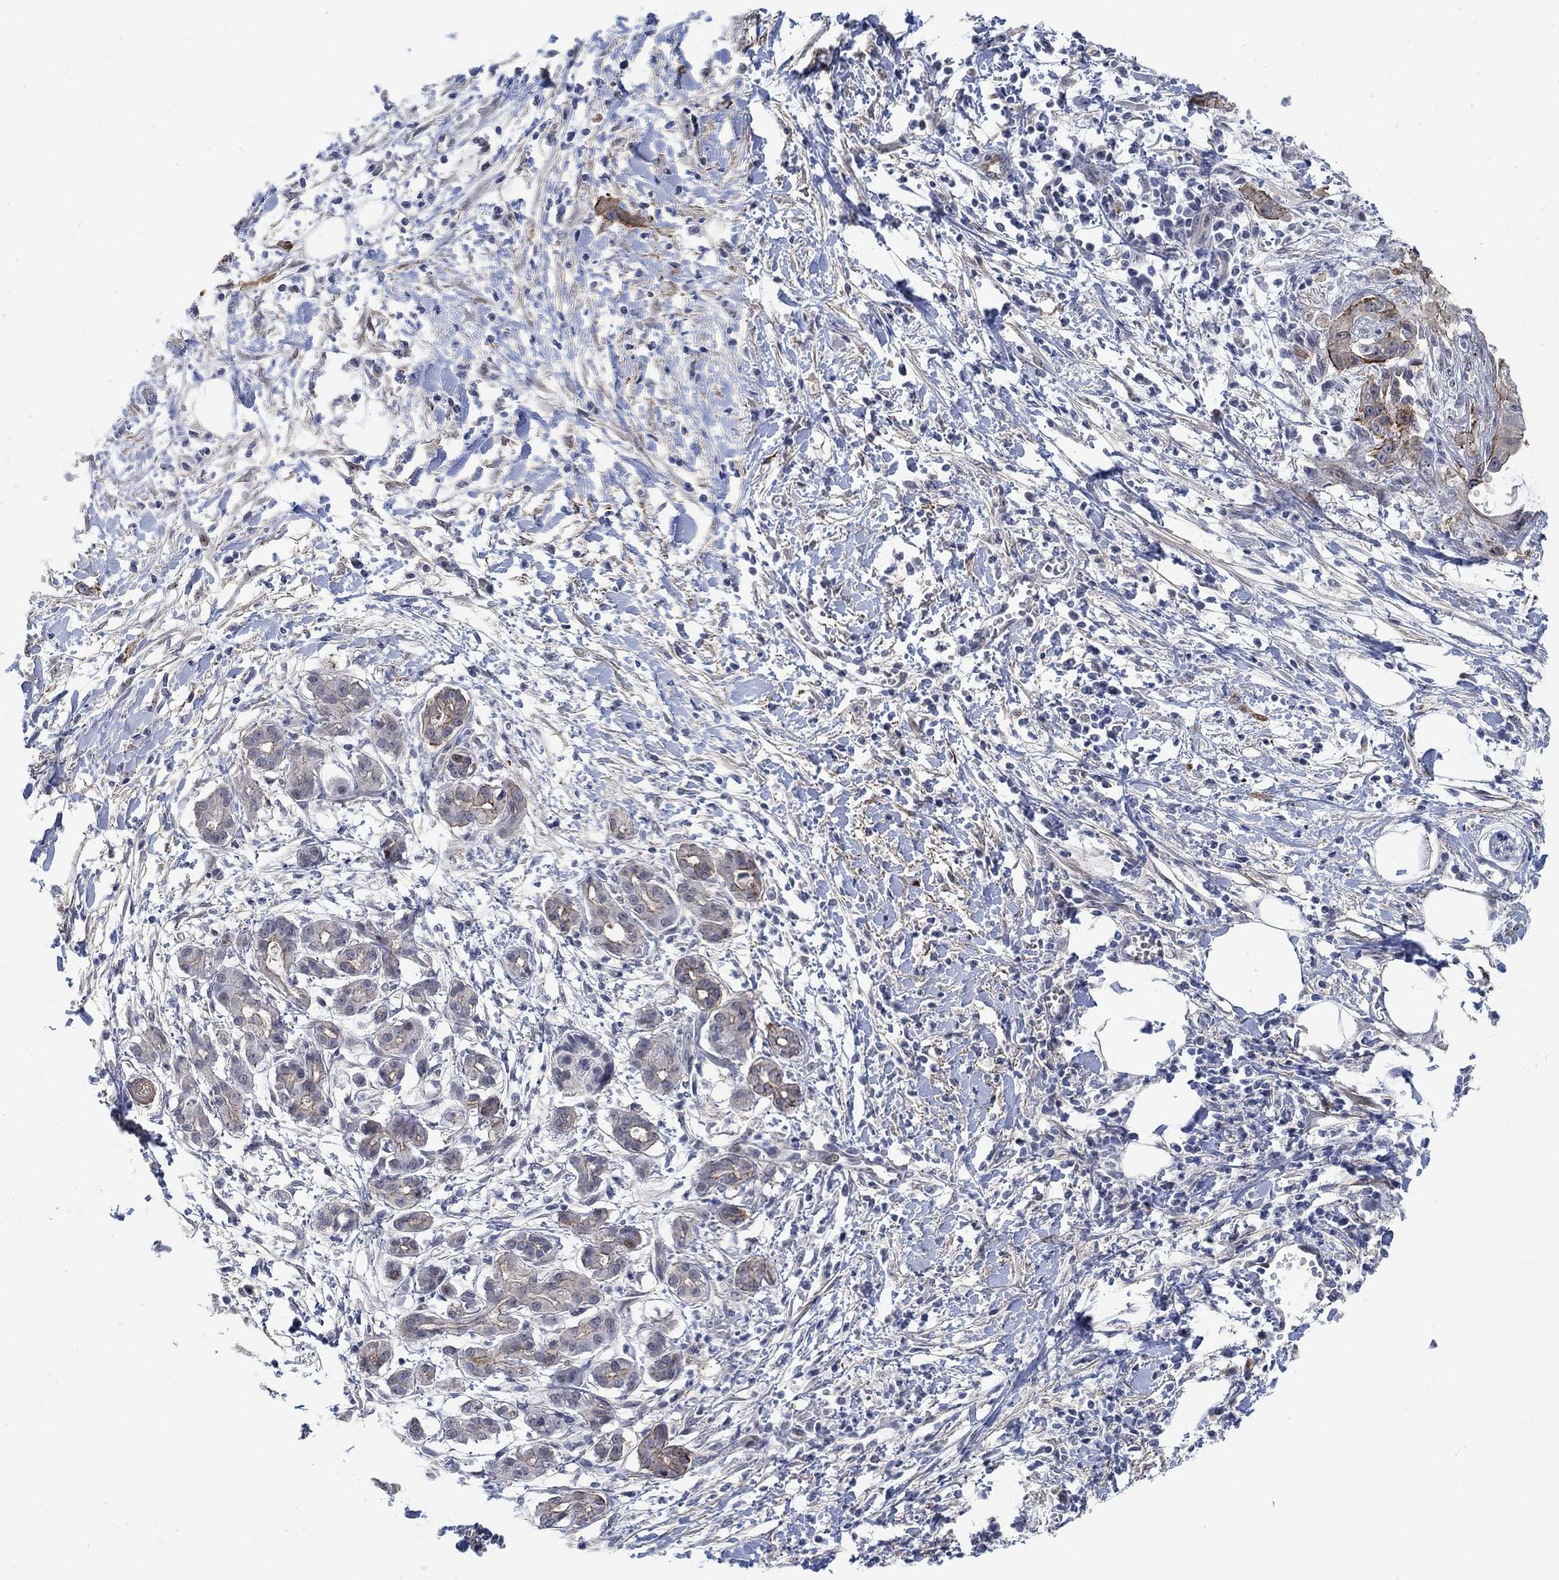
{"staining": {"intensity": "strong", "quantity": "25%-75%", "location": "cytoplasmic/membranous"}, "tissue": "pancreatic cancer", "cell_type": "Tumor cells", "image_type": "cancer", "snomed": [{"axis": "morphology", "description": "Adenocarcinoma, NOS"}, {"axis": "topography", "description": "Pancreas"}], "caption": "A high-resolution photomicrograph shows immunohistochemistry (IHC) staining of pancreatic adenocarcinoma, which reveals strong cytoplasmic/membranous positivity in approximately 25%-75% of tumor cells.", "gene": "KCNH8", "patient": {"sex": "male", "age": 72}}